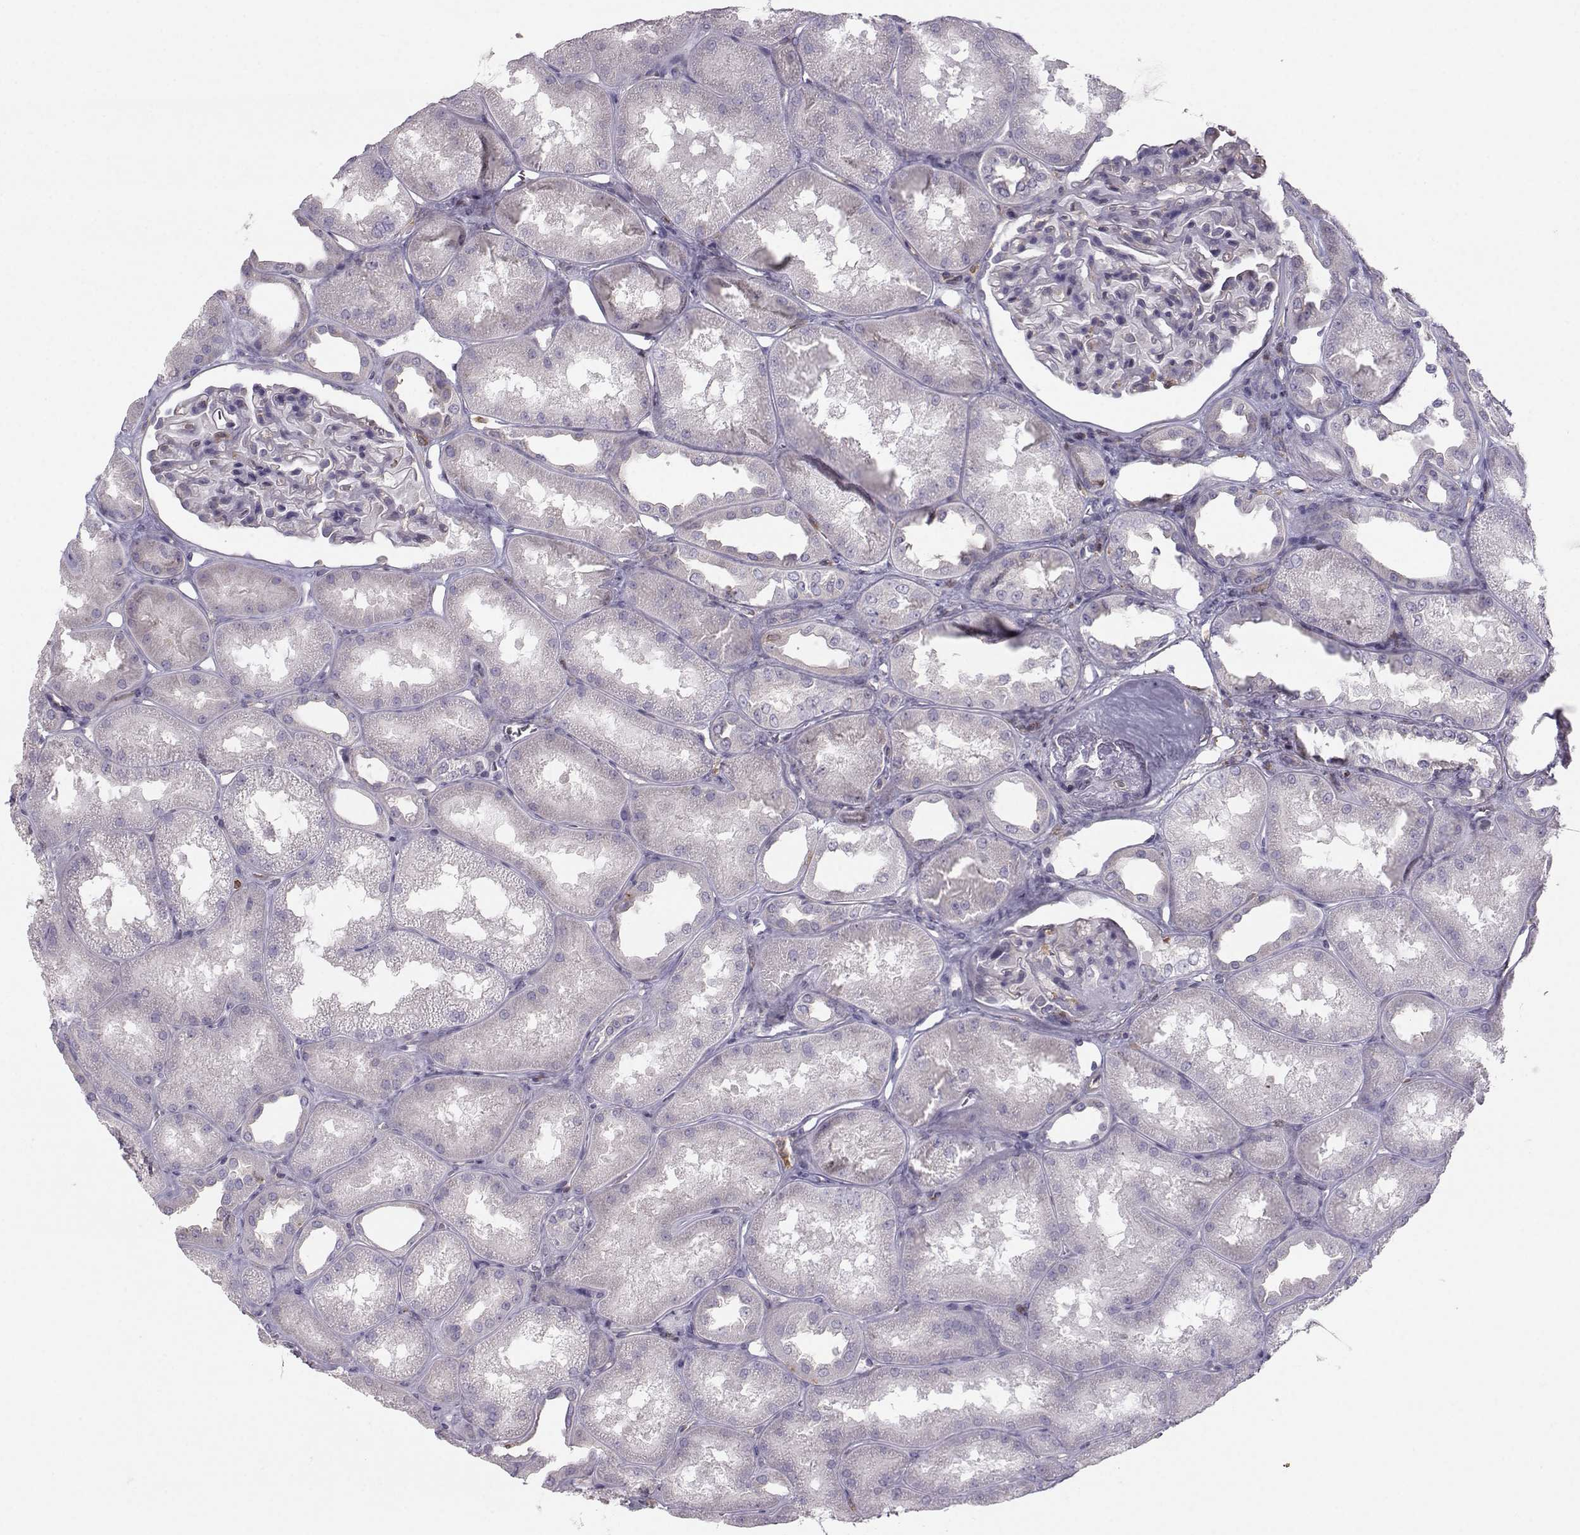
{"staining": {"intensity": "negative", "quantity": "none", "location": "none"}, "tissue": "kidney", "cell_type": "Cells in glomeruli", "image_type": "normal", "snomed": [{"axis": "morphology", "description": "Normal tissue, NOS"}, {"axis": "topography", "description": "Kidney"}], "caption": "A high-resolution histopathology image shows immunohistochemistry staining of benign kidney, which demonstrates no significant expression in cells in glomeruli.", "gene": "ZBTB32", "patient": {"sex": "male", "age": 61}}